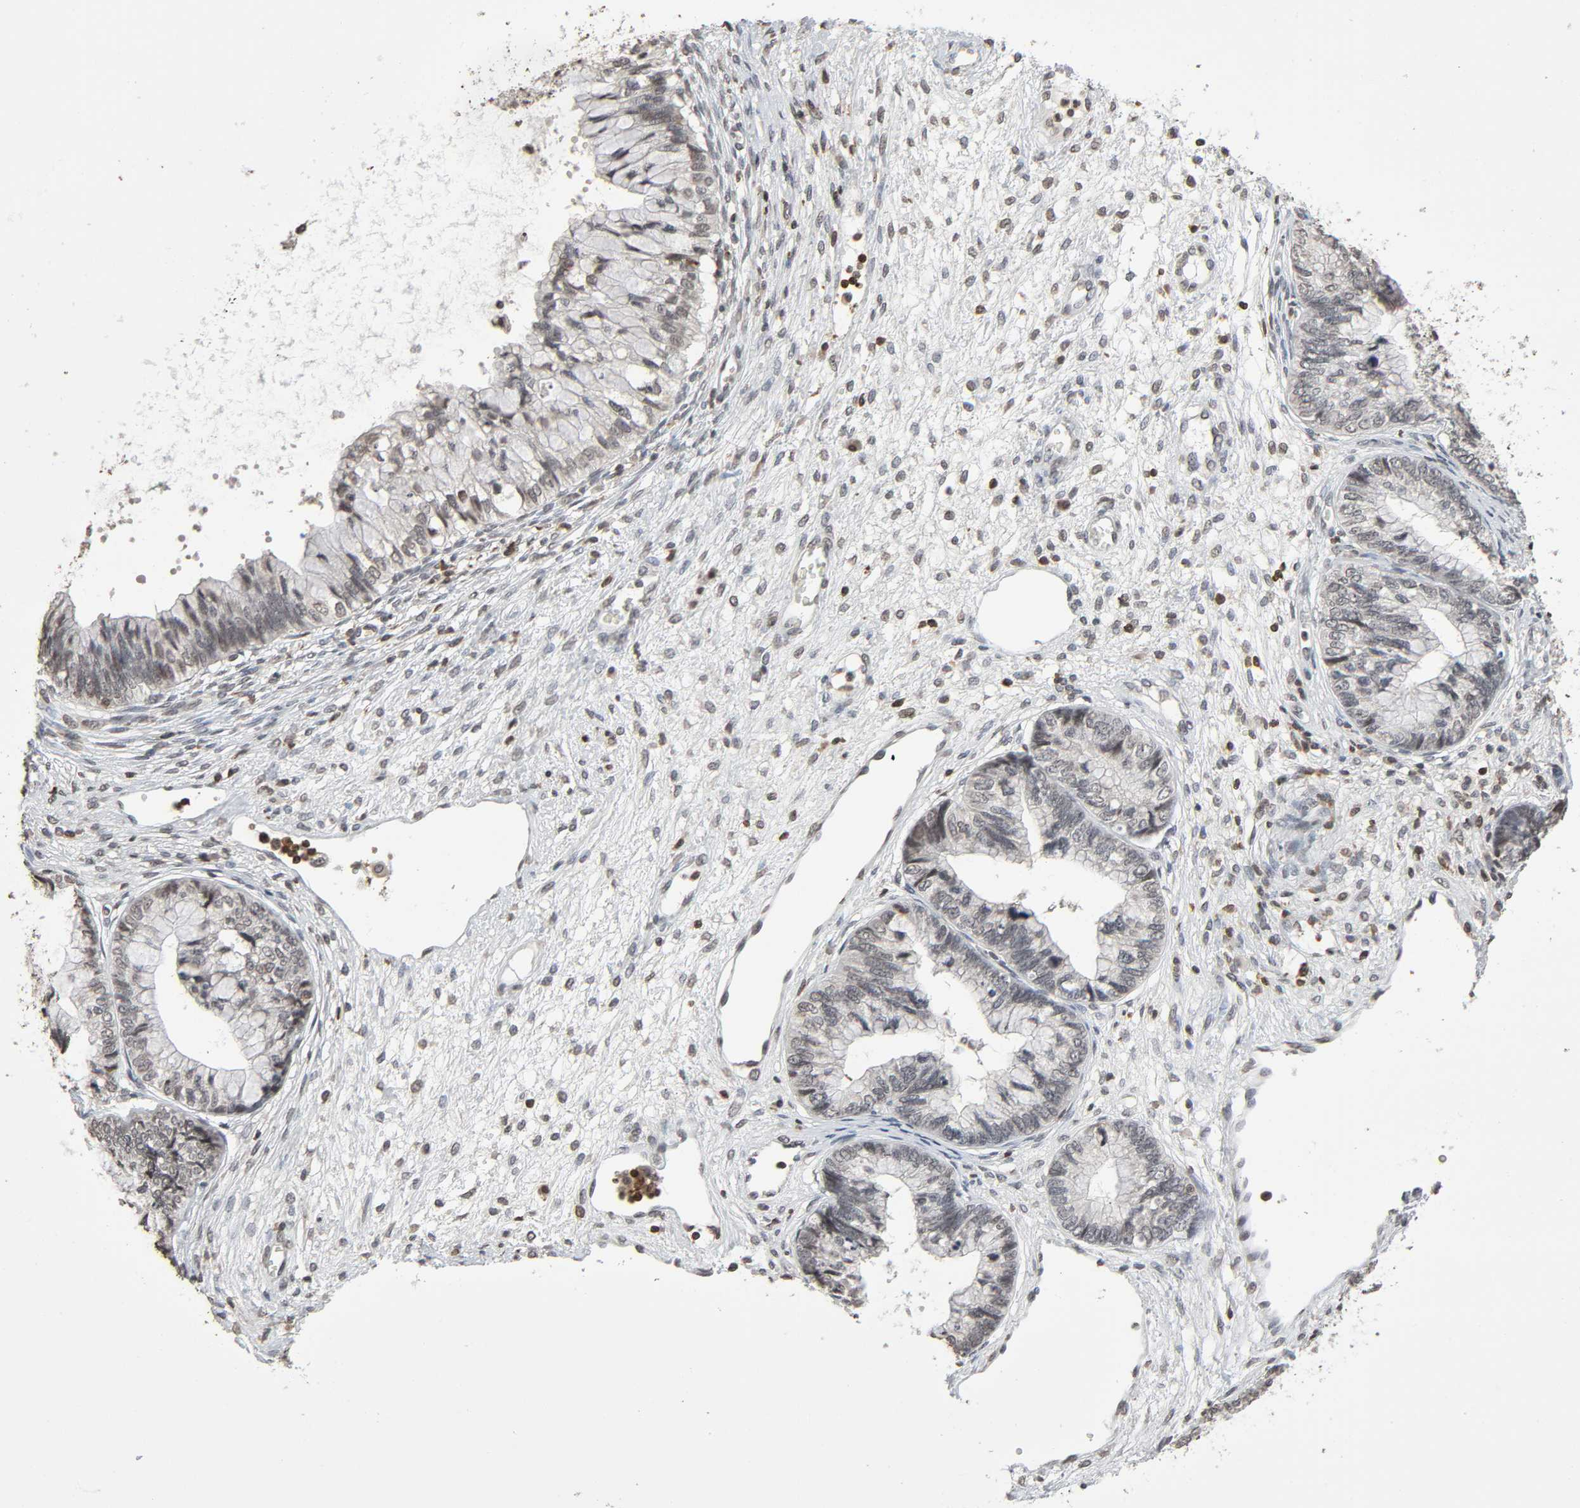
{"staining": {"intensity": "negative", "quantity": "none", "location": "none"}, "tissue": "cervical cancer", "cell_type": "Tumor cells", "image_type": "cancer", "snomed": [{"axis": "morphology", "description": "Adenocarcinoma, NOS"}, {"axis": "topography", "description": "Cervix"}], "caption": "Image shows no significant protein staining in tumor cells of cervical cancer. The staining is performed using DAB brown chromogen with nuclei counter-stained in using hematoxylin.", "gene": "STK4", "patient": {"sex": "female", "age": 44}}